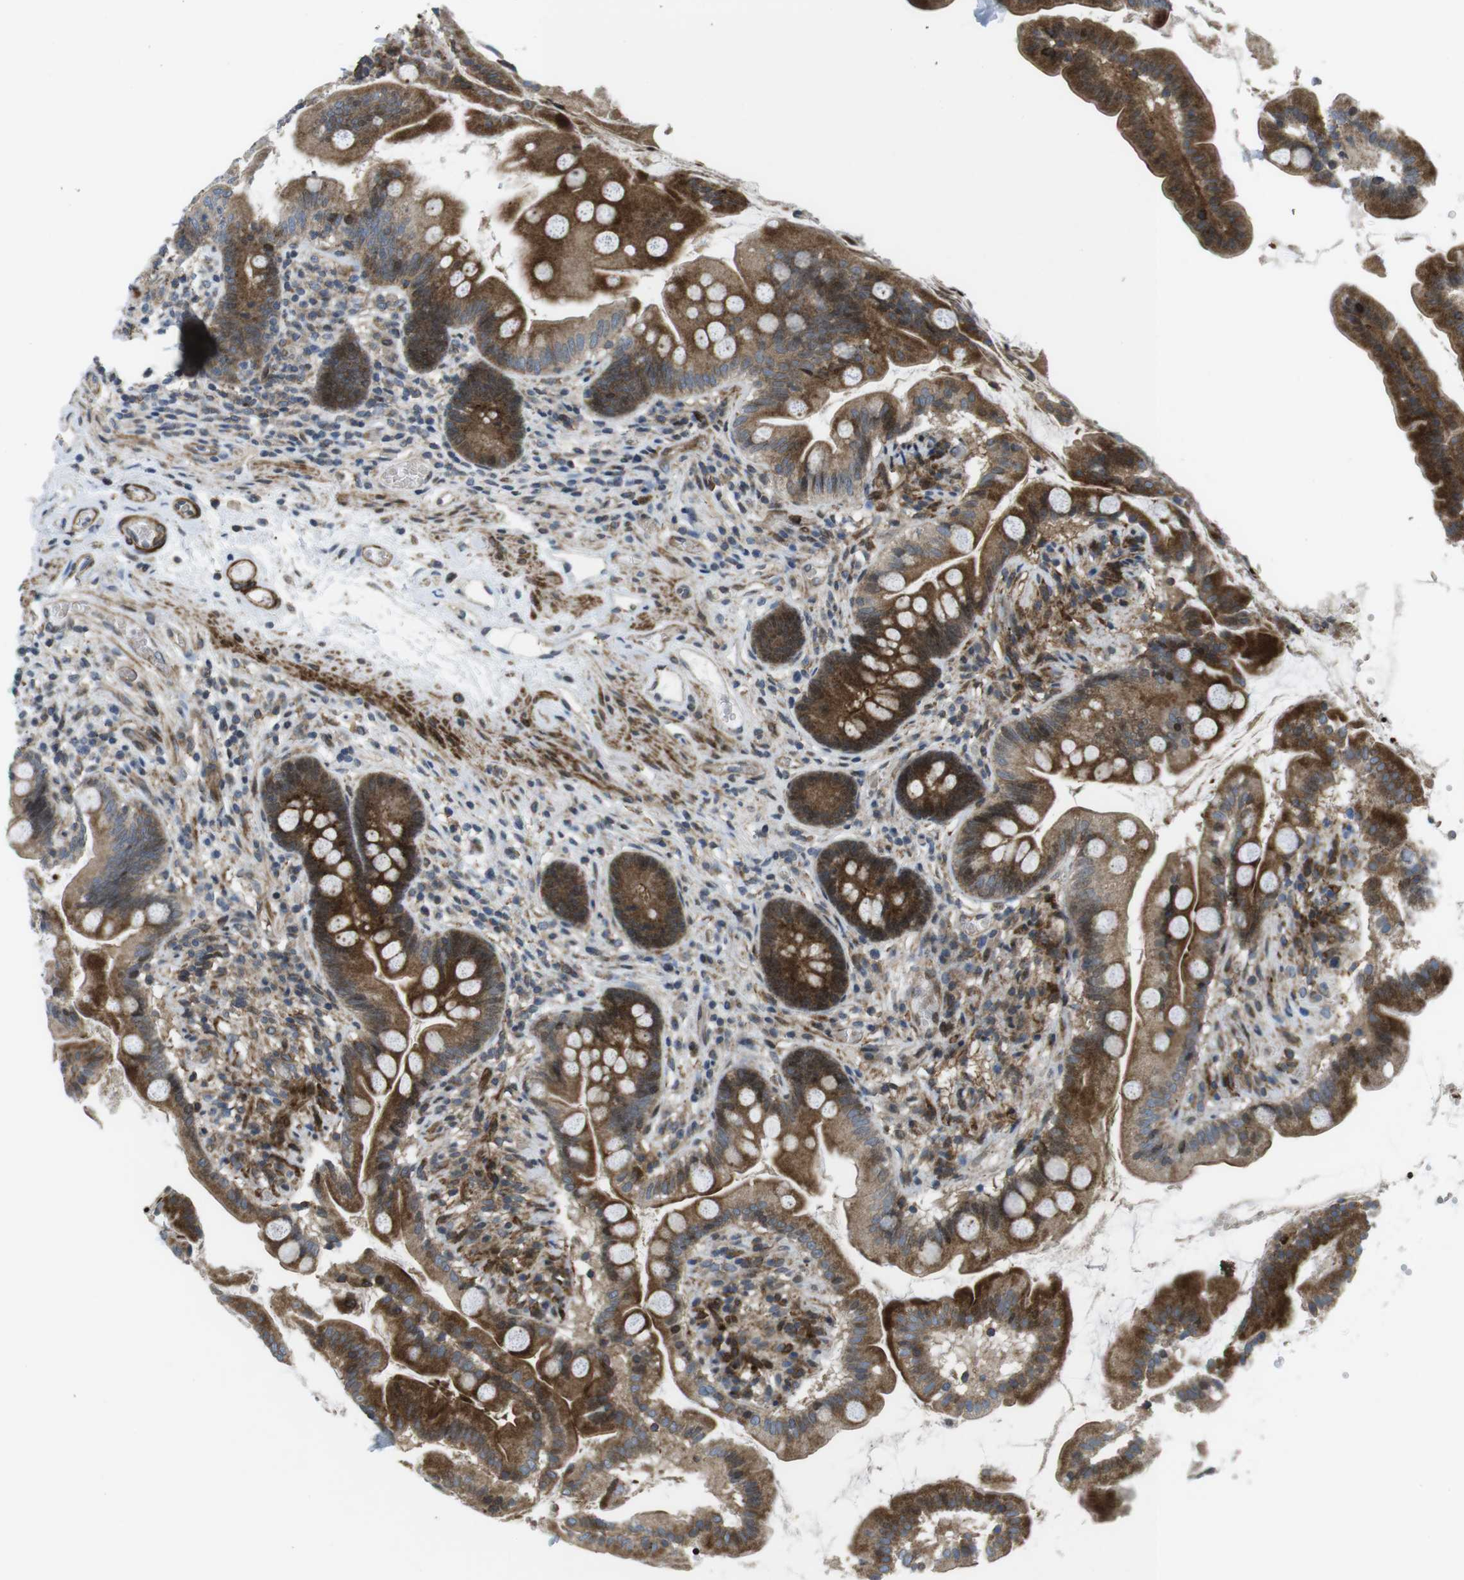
{"staining": {"intensity": "strong", "quantity": ">75%", "location": "cytoplasmic/membranous"}, "tissue": "small intestine", "cell_type": "Glandular cells", "image_type": "normal", "snomed": [{"axis": "morphology", "description": "Normal tissue, NOS"}, {"axis": "topography", "description": "Small intestine"}], "caption": "Human small intestine stained for a protein (brown) displays strong cytoplasmic/membranous positive positivity in approximately >75% of glandular cells.", "gene": "CUL7", "patient": {"sex": "female", "age": 56}}